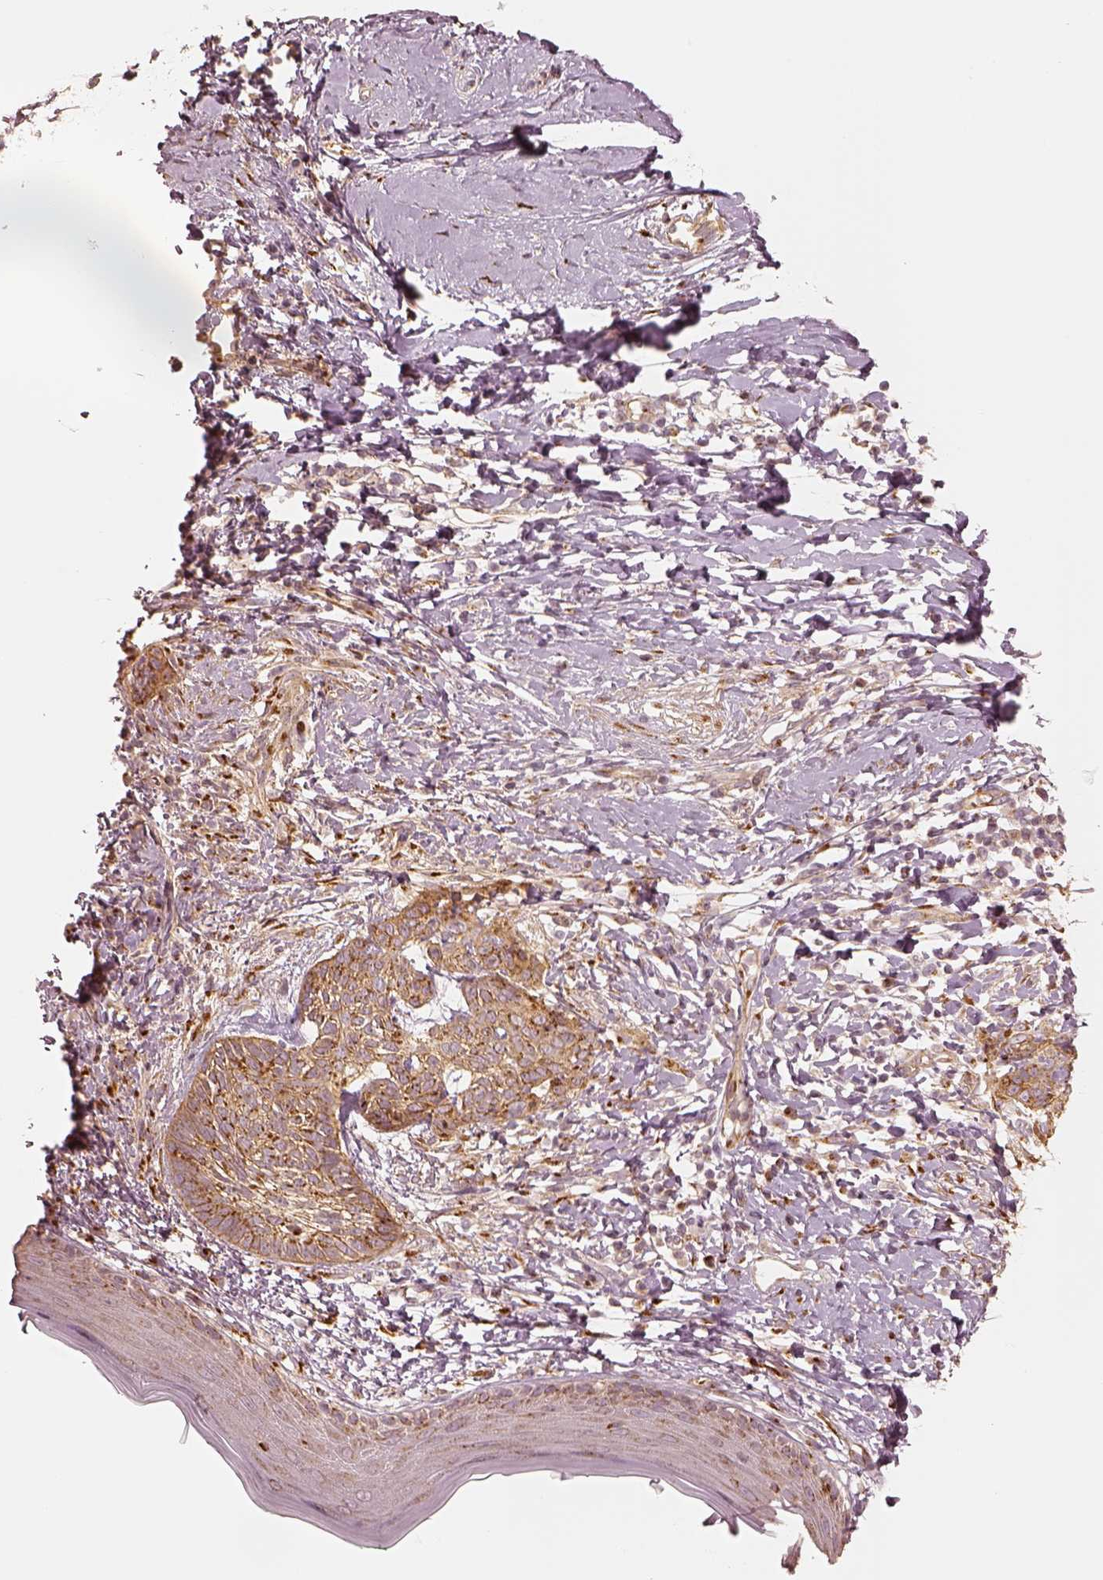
{"staining": {"intensity": "moderate", "quantity": "25%-75%", "location": "cytoplasmic/membranous"}, "tissue": "skin cancer", "cell_type": "Tumor cells", "image_type": "cancer", "snomed": [{"axis": "morphology", "description": "Normal tissue, NOS"}, {"axis": "morphology", "description": "Basal cell carcinoma"}, {"axis": "topography", "description": "Skin"}], "caption": "Protein staining exhibits moderate cytoplasmic/membranous staining in approximately 25%-75% of tumor cells in skin cancer (basal cell carcinoma). The protein is stained brown, and the nuclei are stained in blue (DAB (3,3'-diaminobenzidine) IHC with brightfield microscopy, high magnification).", "gene": "GORASP2", "patient": {"sex": "male", "age": 84}}